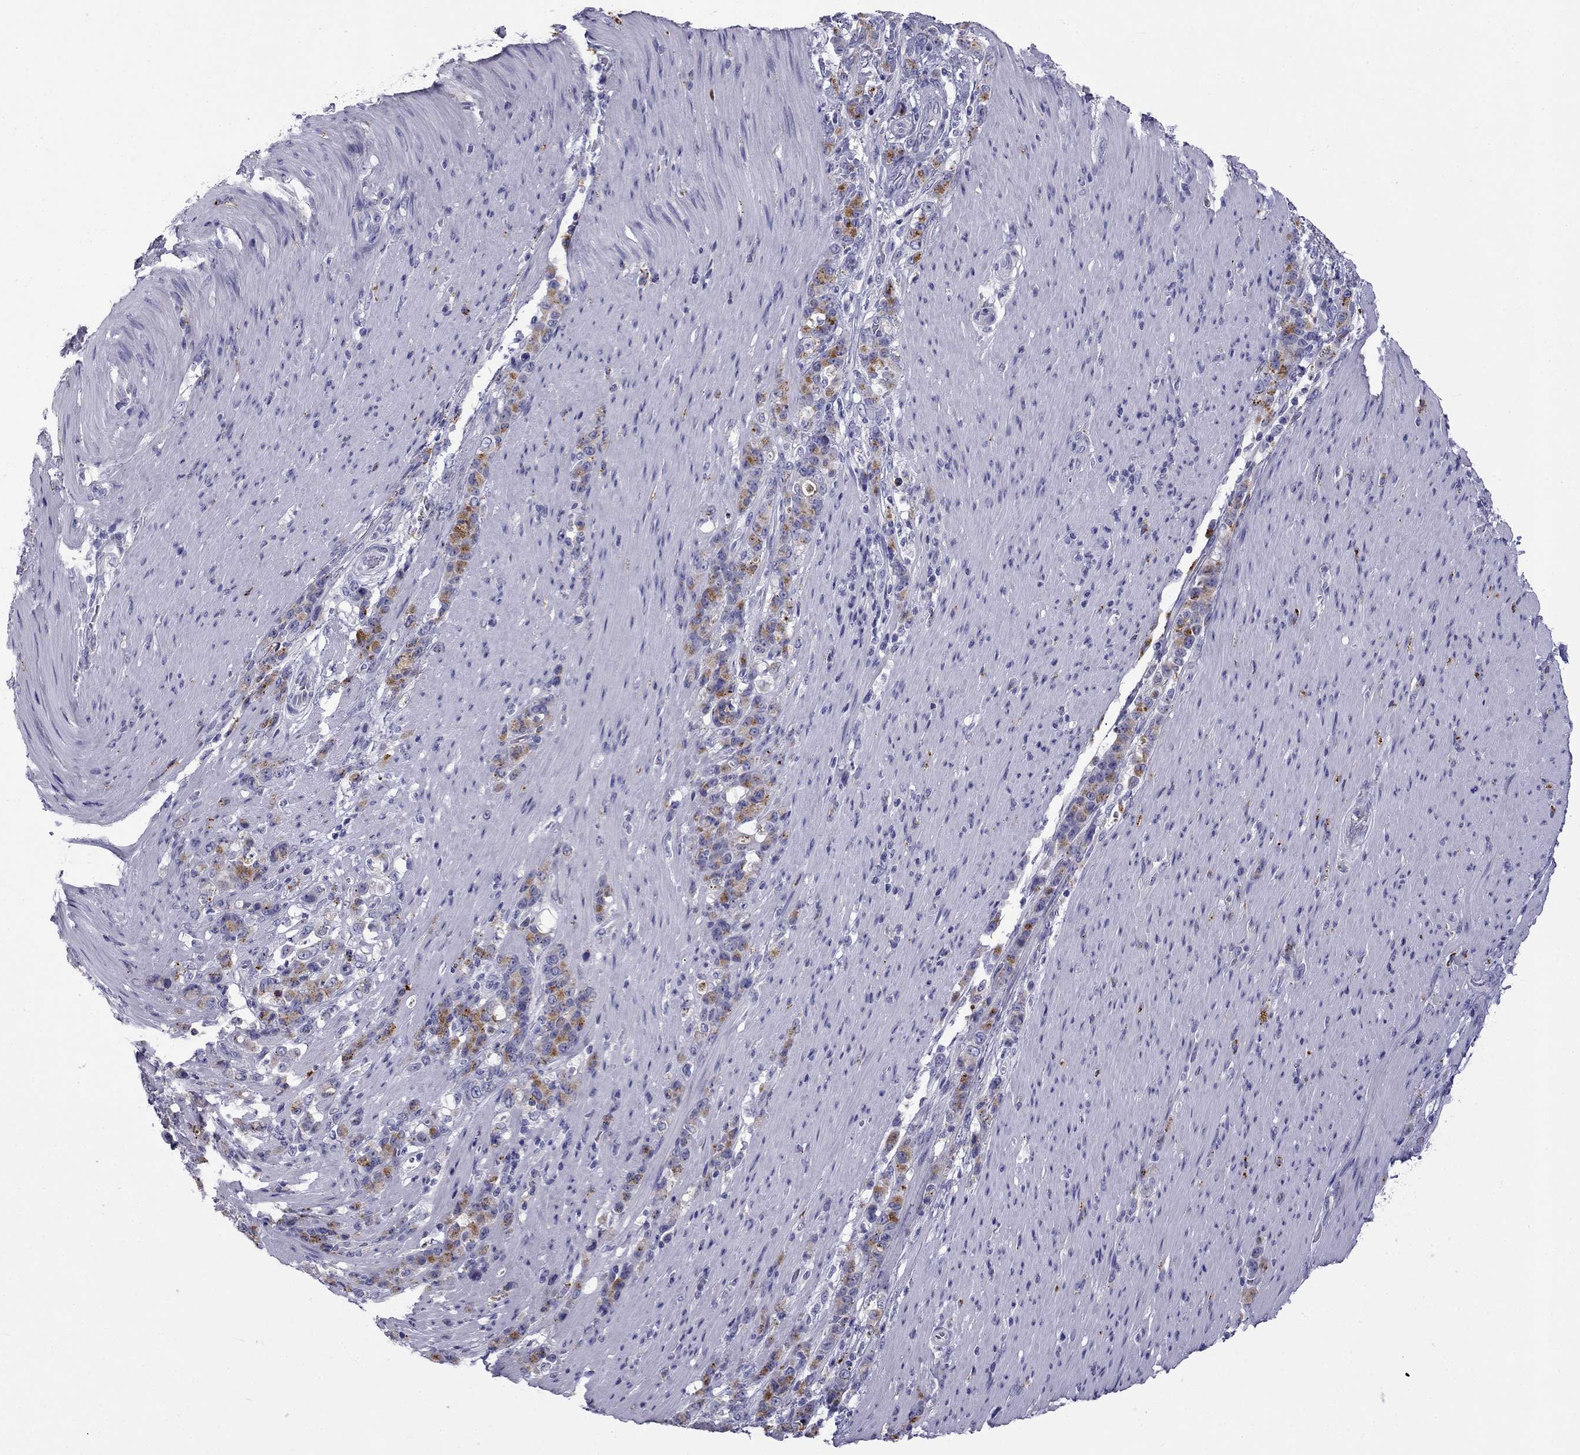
{"staining": {"intensity": "moderate", "quantity": ">75%", "location": "cytoplasmic/membranous"}, "tissue": "stomach cancer", "cell_type": "Tumor cells", "image_type": "cancer", "snomed": [{"axis": "morphology", "description": "Adenocarcinoma, NOS"}, {"axis": "topography", "description": "Stomach"}], "caption": "There is medium levels of moderate cytoplasmic/membranous staining in tumor cells of stomach cancer, as demonstrated by immunohistochemical staining (brown color).", "gene": "CLPSL2", "patient": {"sex": "female", "age": 79}}